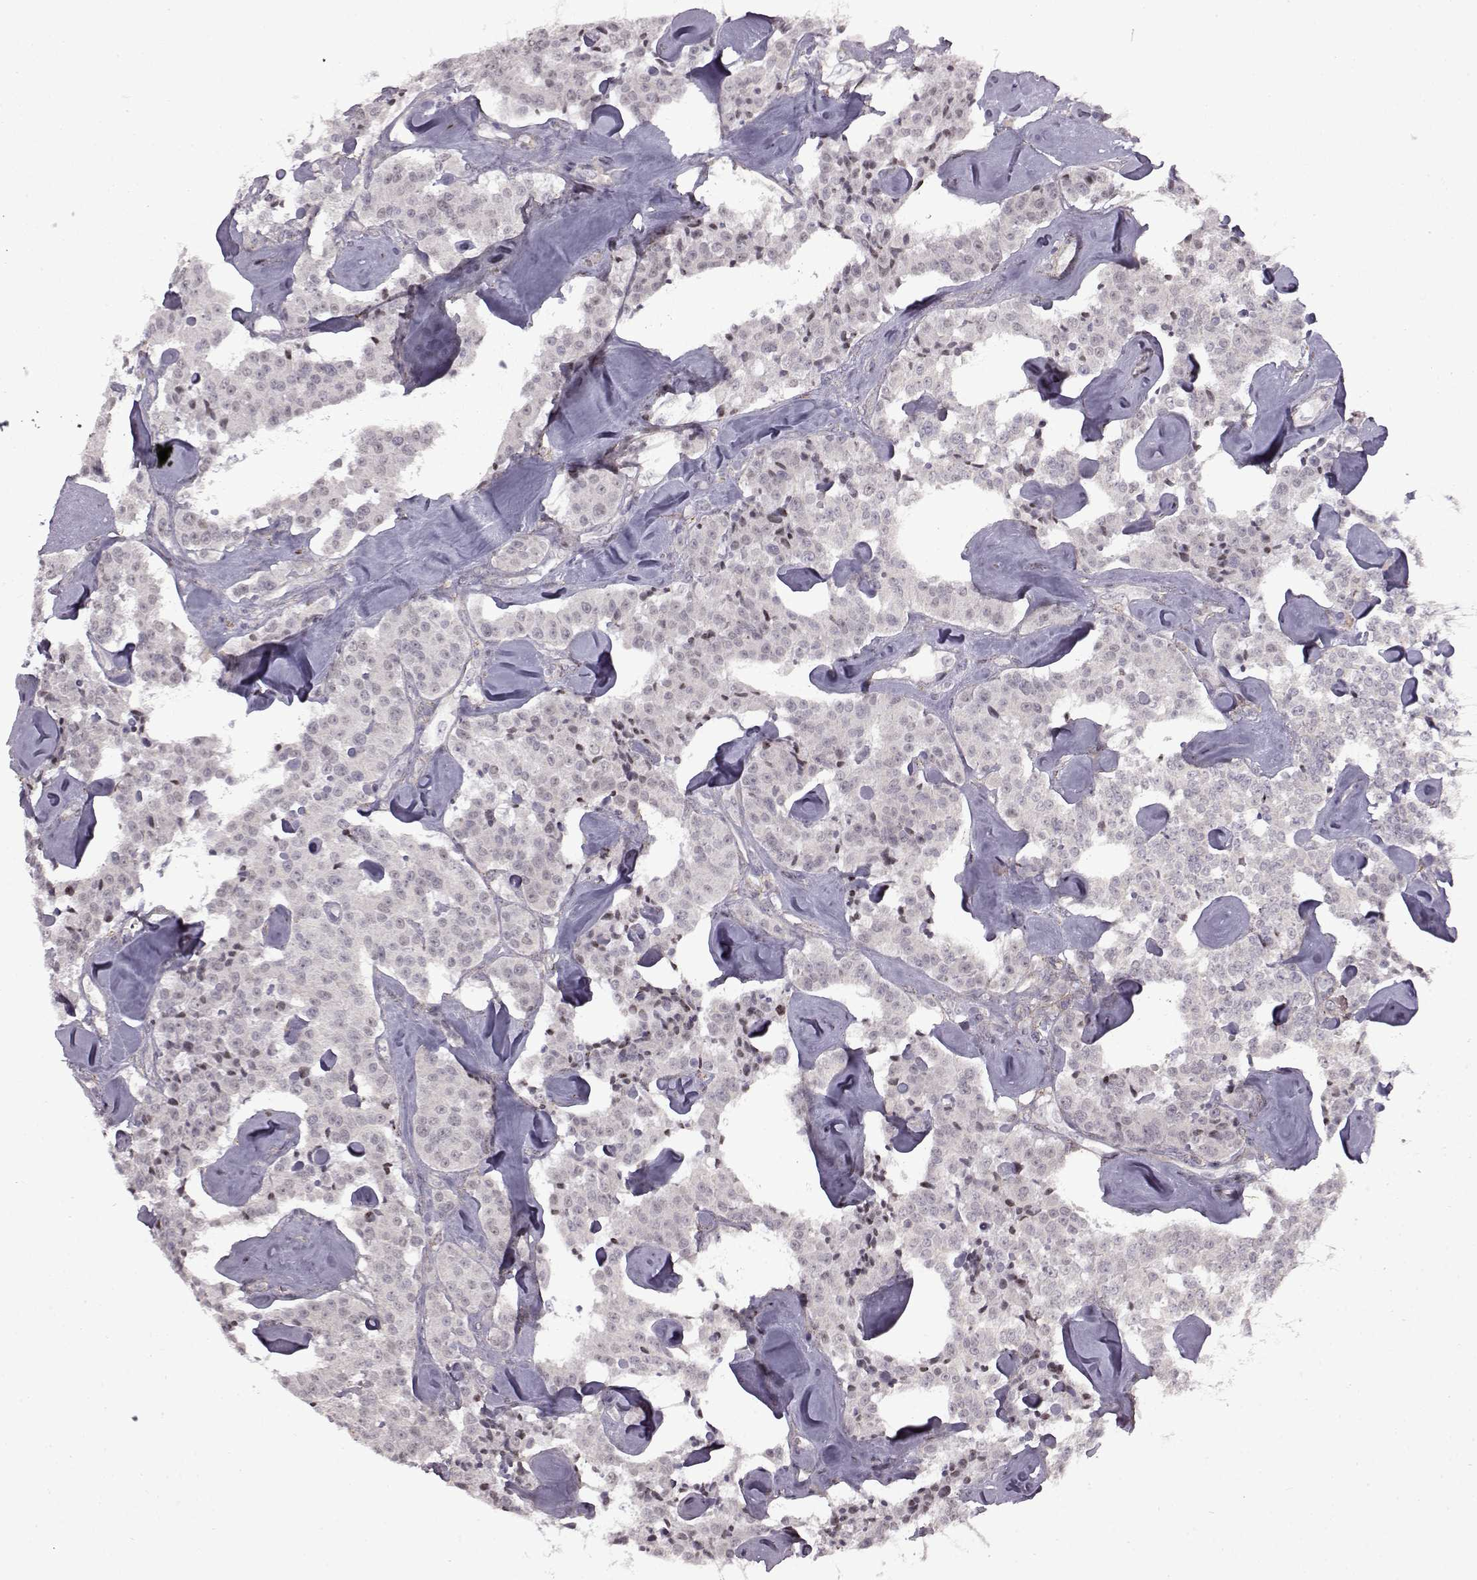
{"staining": {"intensity": "negative", "quantity": "none", "location": "none"}, "tissue": "carcinoid", "cell_type": "Tumor cells", "image_type": "cancer", "snomed": [{"axis": "morphology", "description": "Carcinoid, malignant, NOS"}, {"axis": "topography", "description": "Pancreas"}], "caption": "Immunohistochemical staining of human carcinoid (malignant) reveals no significant positivity in tumor cells.", "gene": "SYNPO2", "patient": {"sex": "male", "age": 41}}